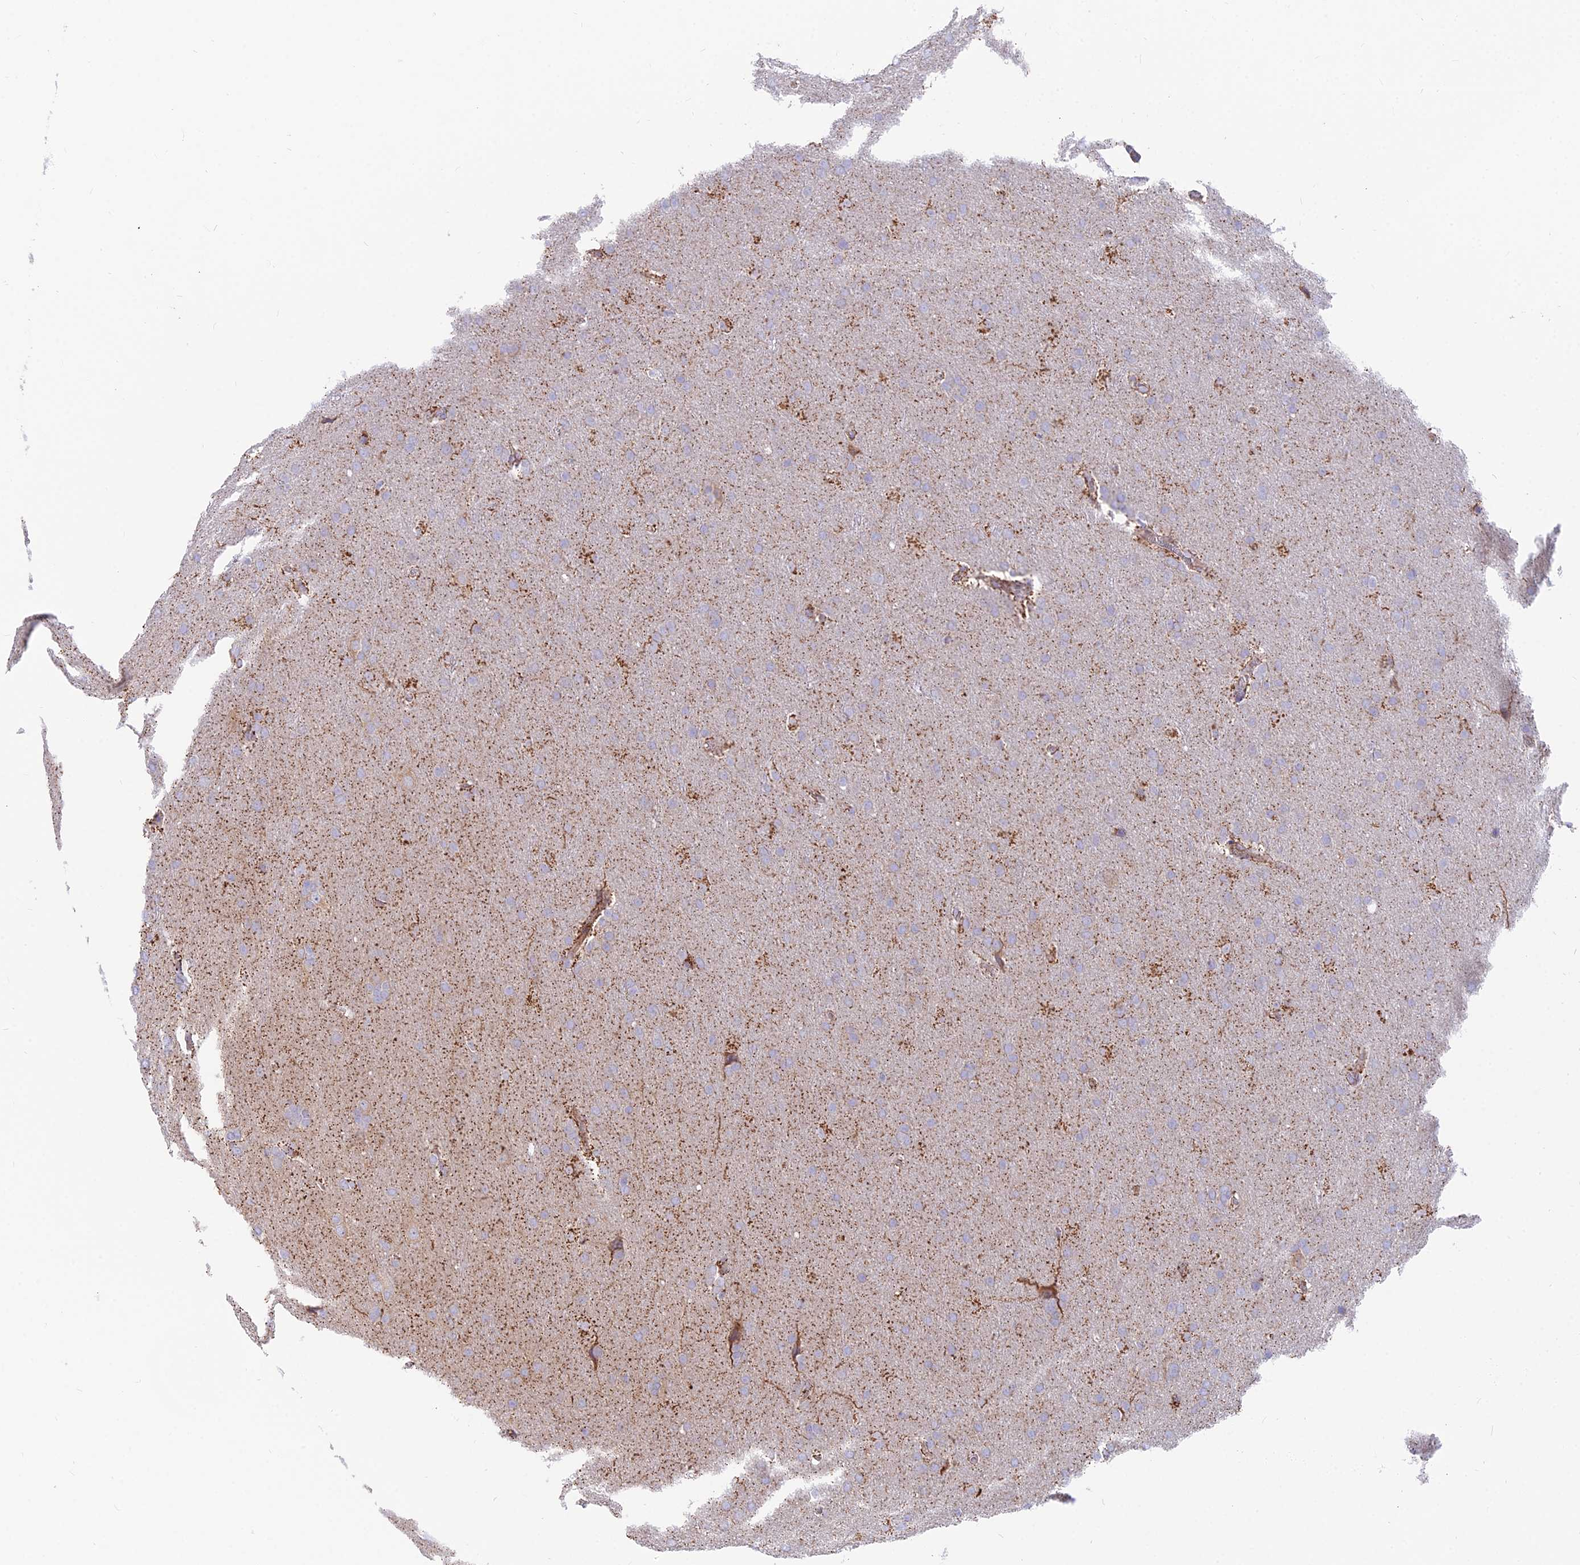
{"staining": {"intensity": "weak", "quantity": "<25%", "location": "cytoplasmic/membranous"}, "tissue": "glioma", "cell_type": "Tumor cells", "image_type": "cancer", "snomed": [{"axis": "morphology", "description": "Glioma, malignant, Low grade"}, {"axis": "topography", "description": "Brain"}], "caption": "A micrograph of glioma stained for a protein reveals no brown staining in tumor cells. (Brightfield microscopy of DAB IHC at high magnification).", "gene": "TIGD6", "patient": {"sex": "female", "age": 32}}